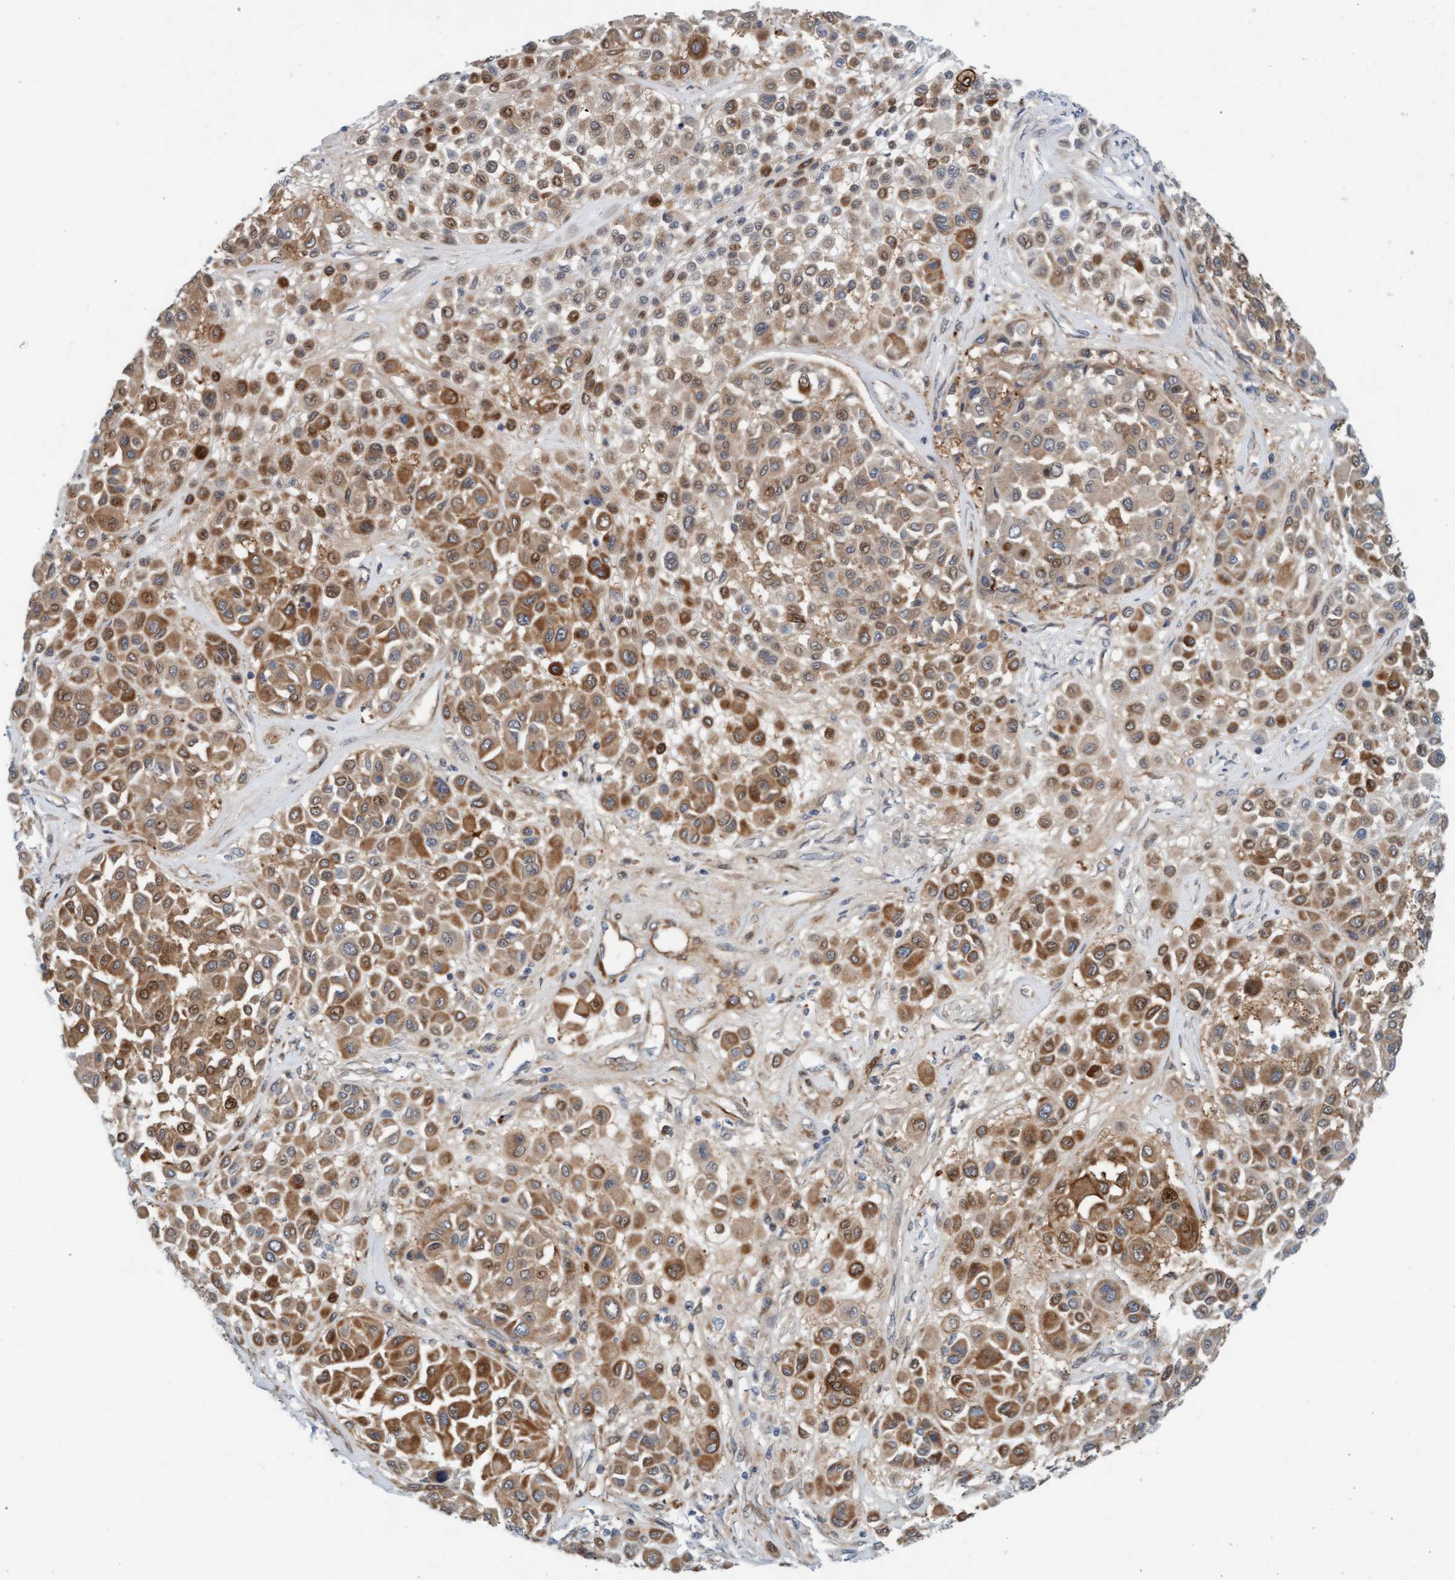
{"staining": {"intensity": "moderate", "quantity": ">75%", "location": "cytoplasmic/membranous"}, "tissue": "melanoma", "cell_type": "Tumor cells", "image_type": "cancer", "snomed": [{"axis": "morphology", "description": "Malignant melanoma, Metastatic site"}, {"axis": "topography", "description": "Soft tissue"}], "caption": "This is a micrograph of immunohistochemistry staining of melanoma, which shows moderate expression in the cytoplasmic/membranous of tumor cells.", "gene": "EIF4EBP1", "patient": {"sex": "male", "age": 41}}